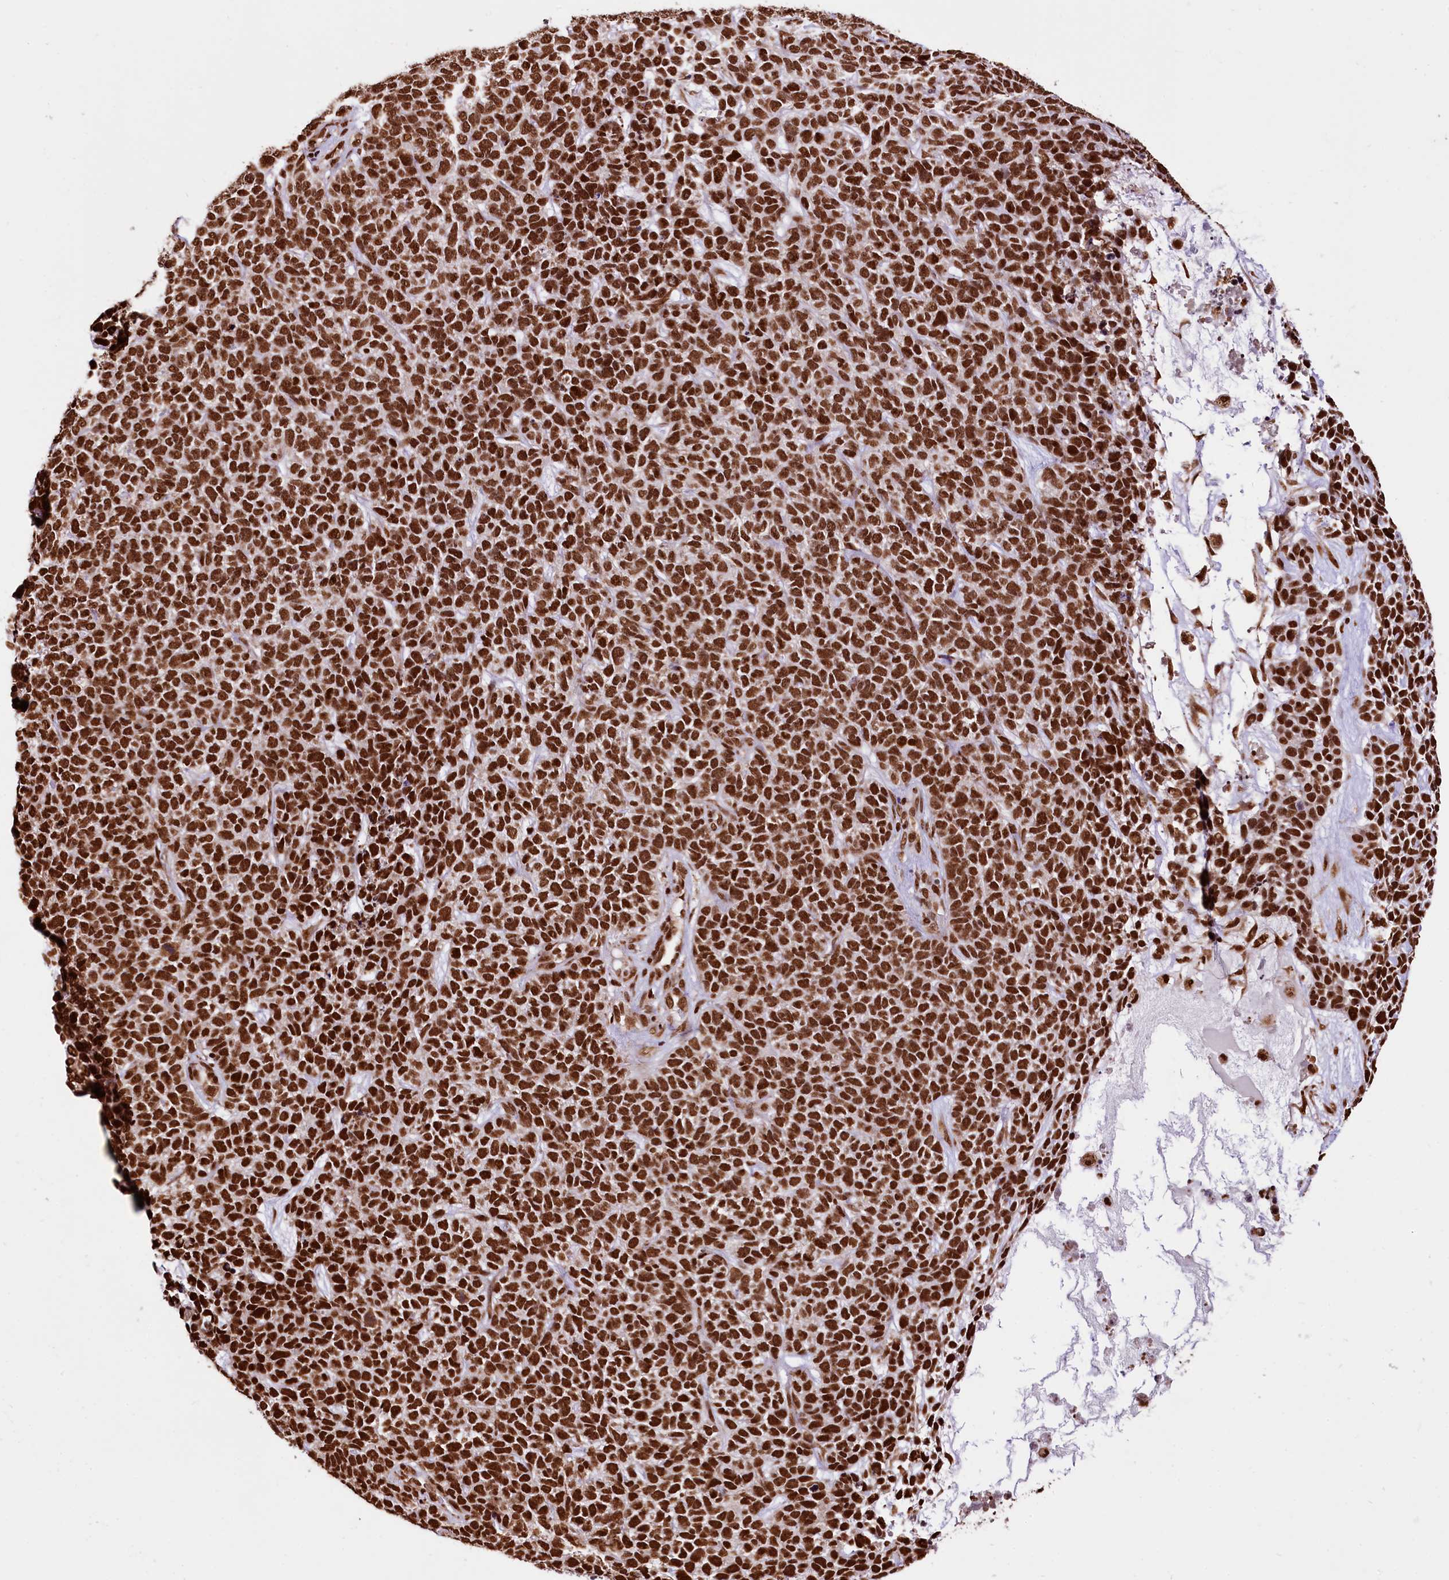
{"staining": {"intensity": "strong", "quantity": ">75%", "location": "nuclear"}, "tissue": "skin cancer", "cell_type": "Tumor cells", "image_type": "cancer", "snomed": [{"axis": "morphology", "description": "Basal cell carcinoma"}, {"axis": "topography", "description": "Skin"}], "caption": "Brown immunohistochemical staining in basal cell carcinoma (skin) reveals strong nuclear staining in approximately >75% of tumor cells. The protein is shown in brown color, while the nuclei are stained blue.", "gene": "PDS5B", "patient": {"sex": "female", "age": 84}}